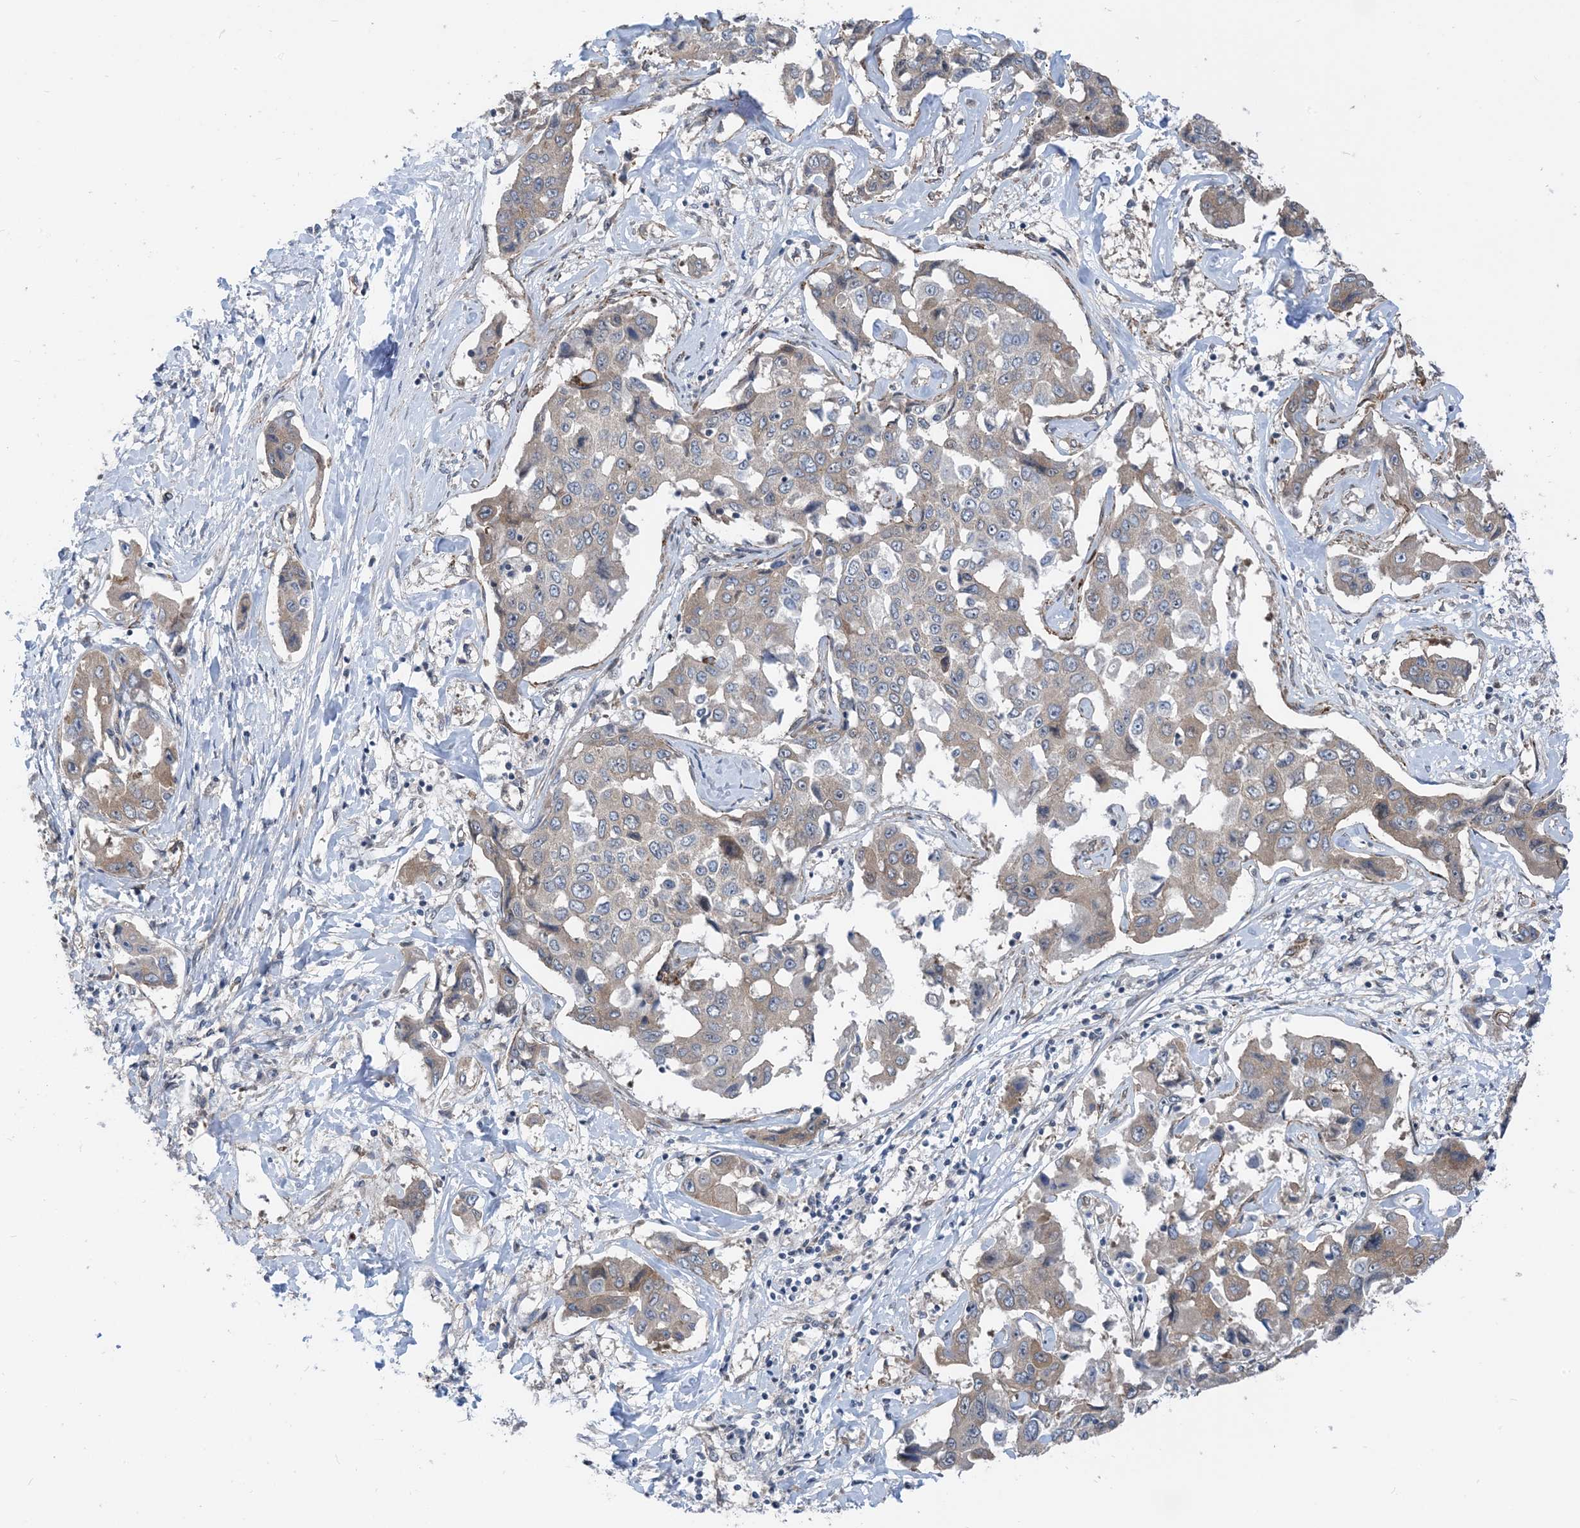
{"staining": {"intensity": "moderate", "quantity": "<25%", "location": "cytoplasmic/membranous"}, "tissue": "liver cancer", "cell_type": "Tumor cells", "image_type": "cancer", "snomed": [{"axis": "morphology", "description": "Cholangiocarcinoma"}, {"axis": "topography", "description": "Liver"}], "caption": "DAB (3,3'-diaminobenzidine) immunohistochemical staining of cholangiocarcinoma (liver) shows moderate cytoplasmic/membranous protein expression in approximately <25% of tumor cells. The staining was performed using DAB (3,3'-diaminobenzidine) to visualize the protein expression in brown, while the nuclei were stained in blue with hematoxylin (Magnification: 20x).", "gene": "PLEKHA3", "patient": {"sex": "male", "age": 59}}